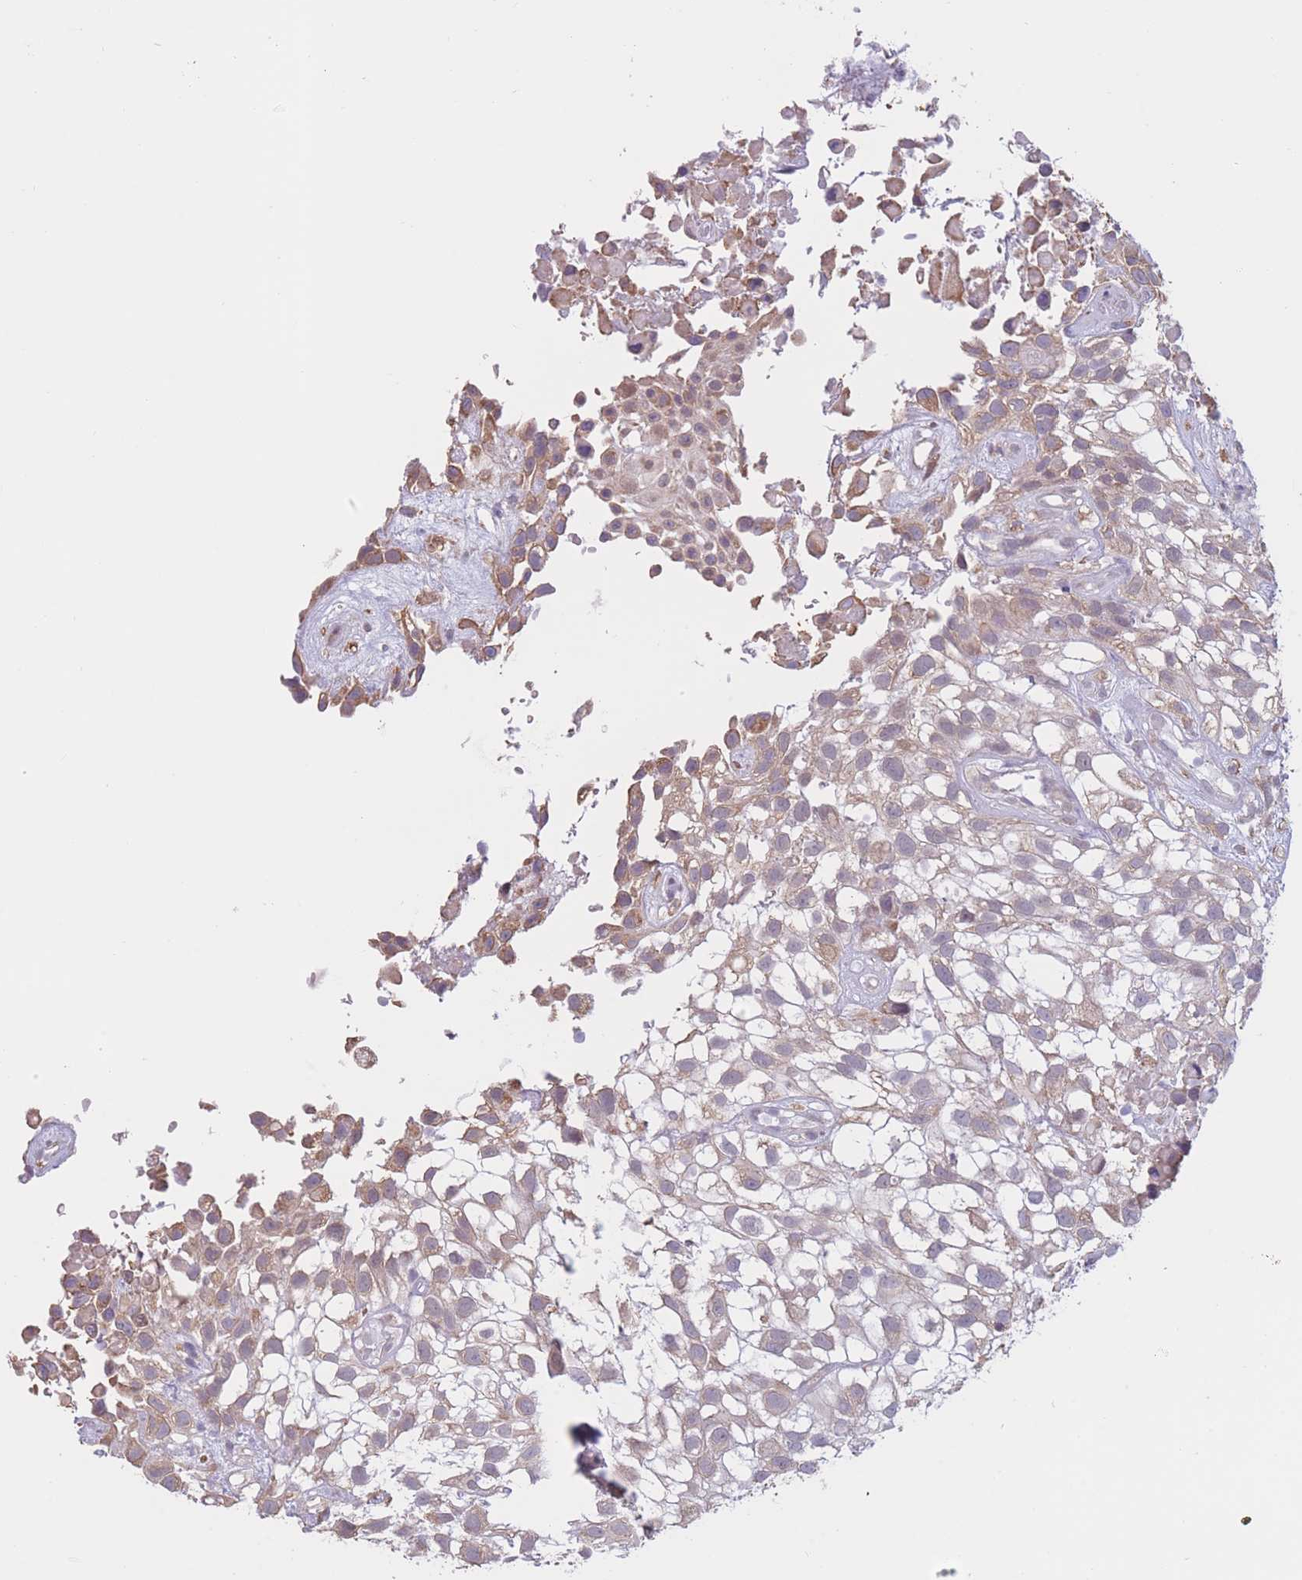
{"staining": {"intensity": "weak", "quantity": "25%-75%", "location": "cytoplasmic/membranous"}, "tissue": "urothelial cancer", "cell_type": "Tumor cells", "image_type": "cancer", "snomed": [{"axis": "morphology", "description": "Urothelial carcinoma, High grade"}, {"axis": "topography", "description": "Urinary bladder"}], "caption": "Protein staining of urothelial cancer tissue displays weak cytoplasmic/membranous staining in approximately 25%-75% of tumor cells.", "gene": "COL27A1", "patient": {"sex": "male", "age": 56}}